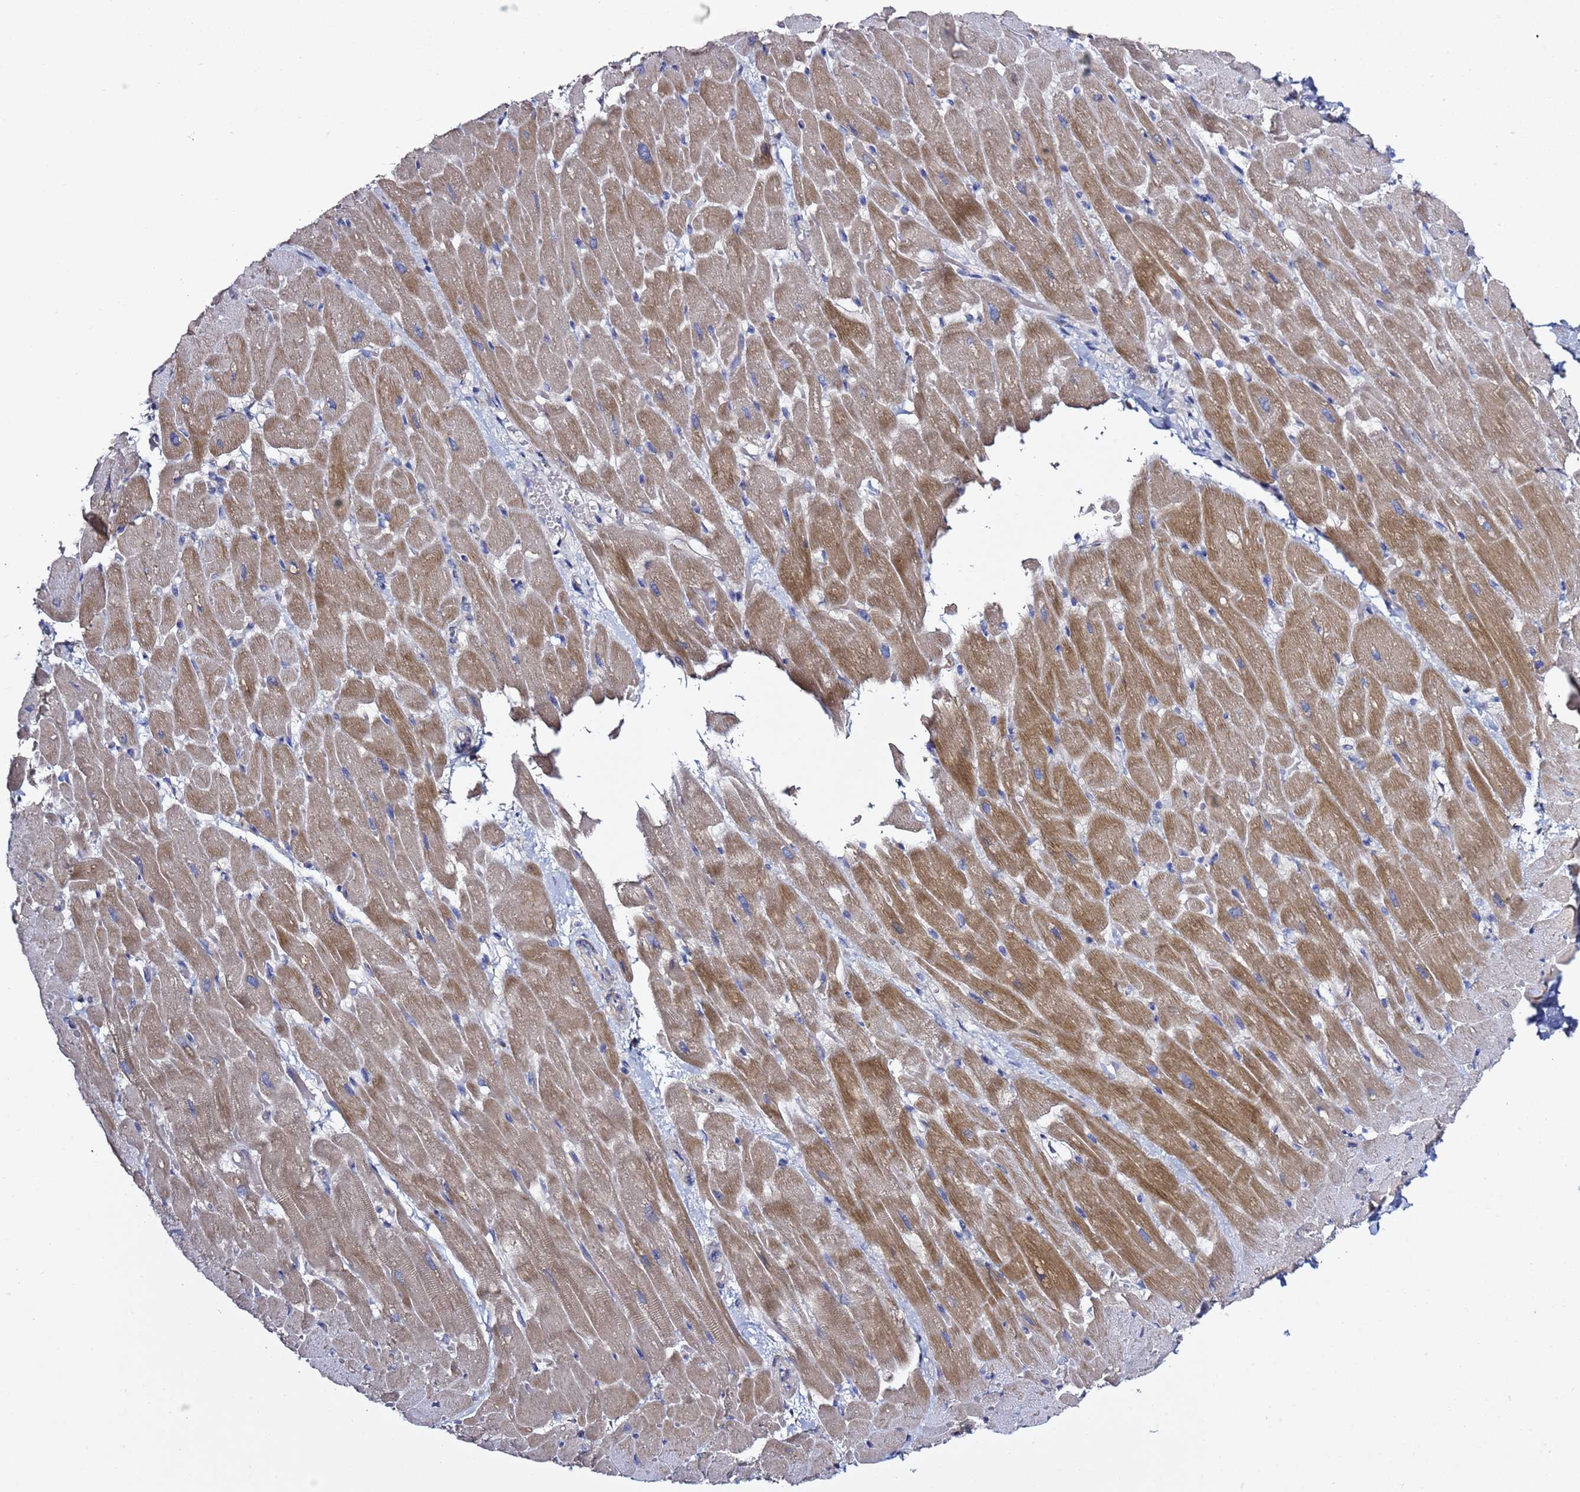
{"staining": {"intensity": "moderate", "quantity": "25%-75%", "location": "cytoplasmic/membranous"}, "tissue": "heart muscle", "cell_type": "Cardiomyocytes", "image_type": "normal", "snomed": [{"axis": "morphology", "description": "Normal tissue, NOS"}, {"axis": "topography", "description": "Heart"}], "caption": "A high-resolution micrograph shows IHC staining of benign heart muscle, which exhibits moderate cytoplasmic/membranous expression in approximately 25%-75% of cardiomyocytes. (DAB IHC, brown staining for protein, blue staining for nuclei).", "gene": "RABL2A", "patient": {"sex": "male", "age": 37}}